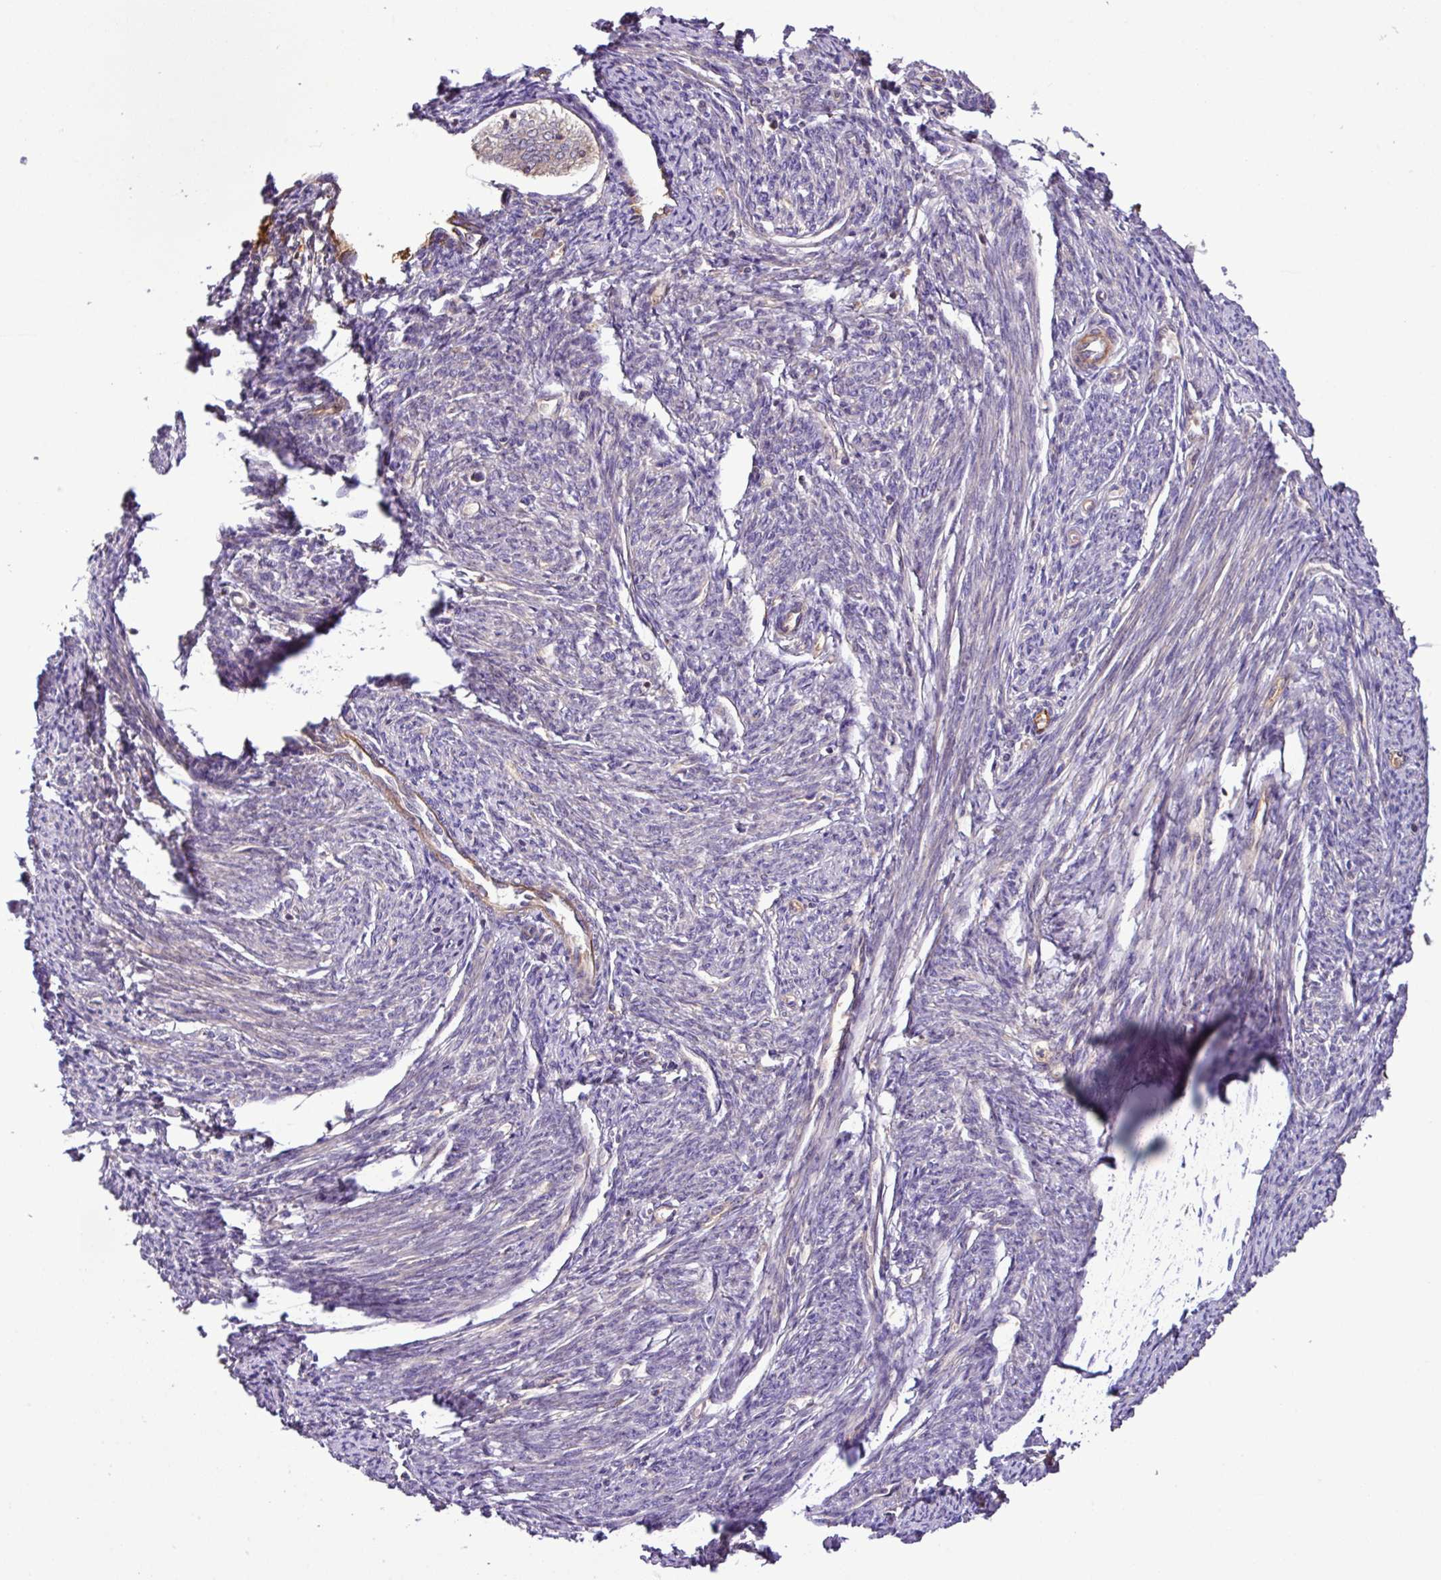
{"staining": {"intensity": "moderate", "quantity": "25%-75%", "location": "cytoplasmic/membranous"}, "tissue": "smooth muscle", "cell_type": "Smooth muscle cells", "image_type": "normal", "snomed": [{"axis": "morphology", "description": "Normal tissue, NOS"}, {"axis": "topography", "description": "Smooth muscle"}, {"axis": "topography", "description": "Fallopian tube"}], "caption": "This image shows immunohistochemistry (IHC) staining of normal human smooth muscle, with medium moderate cytoplasmic/membranous positivity in about 25%-75% of smooth muscle cells.", "gene": "ZNF266", "patient": {"sex": "female", "age": 59}}